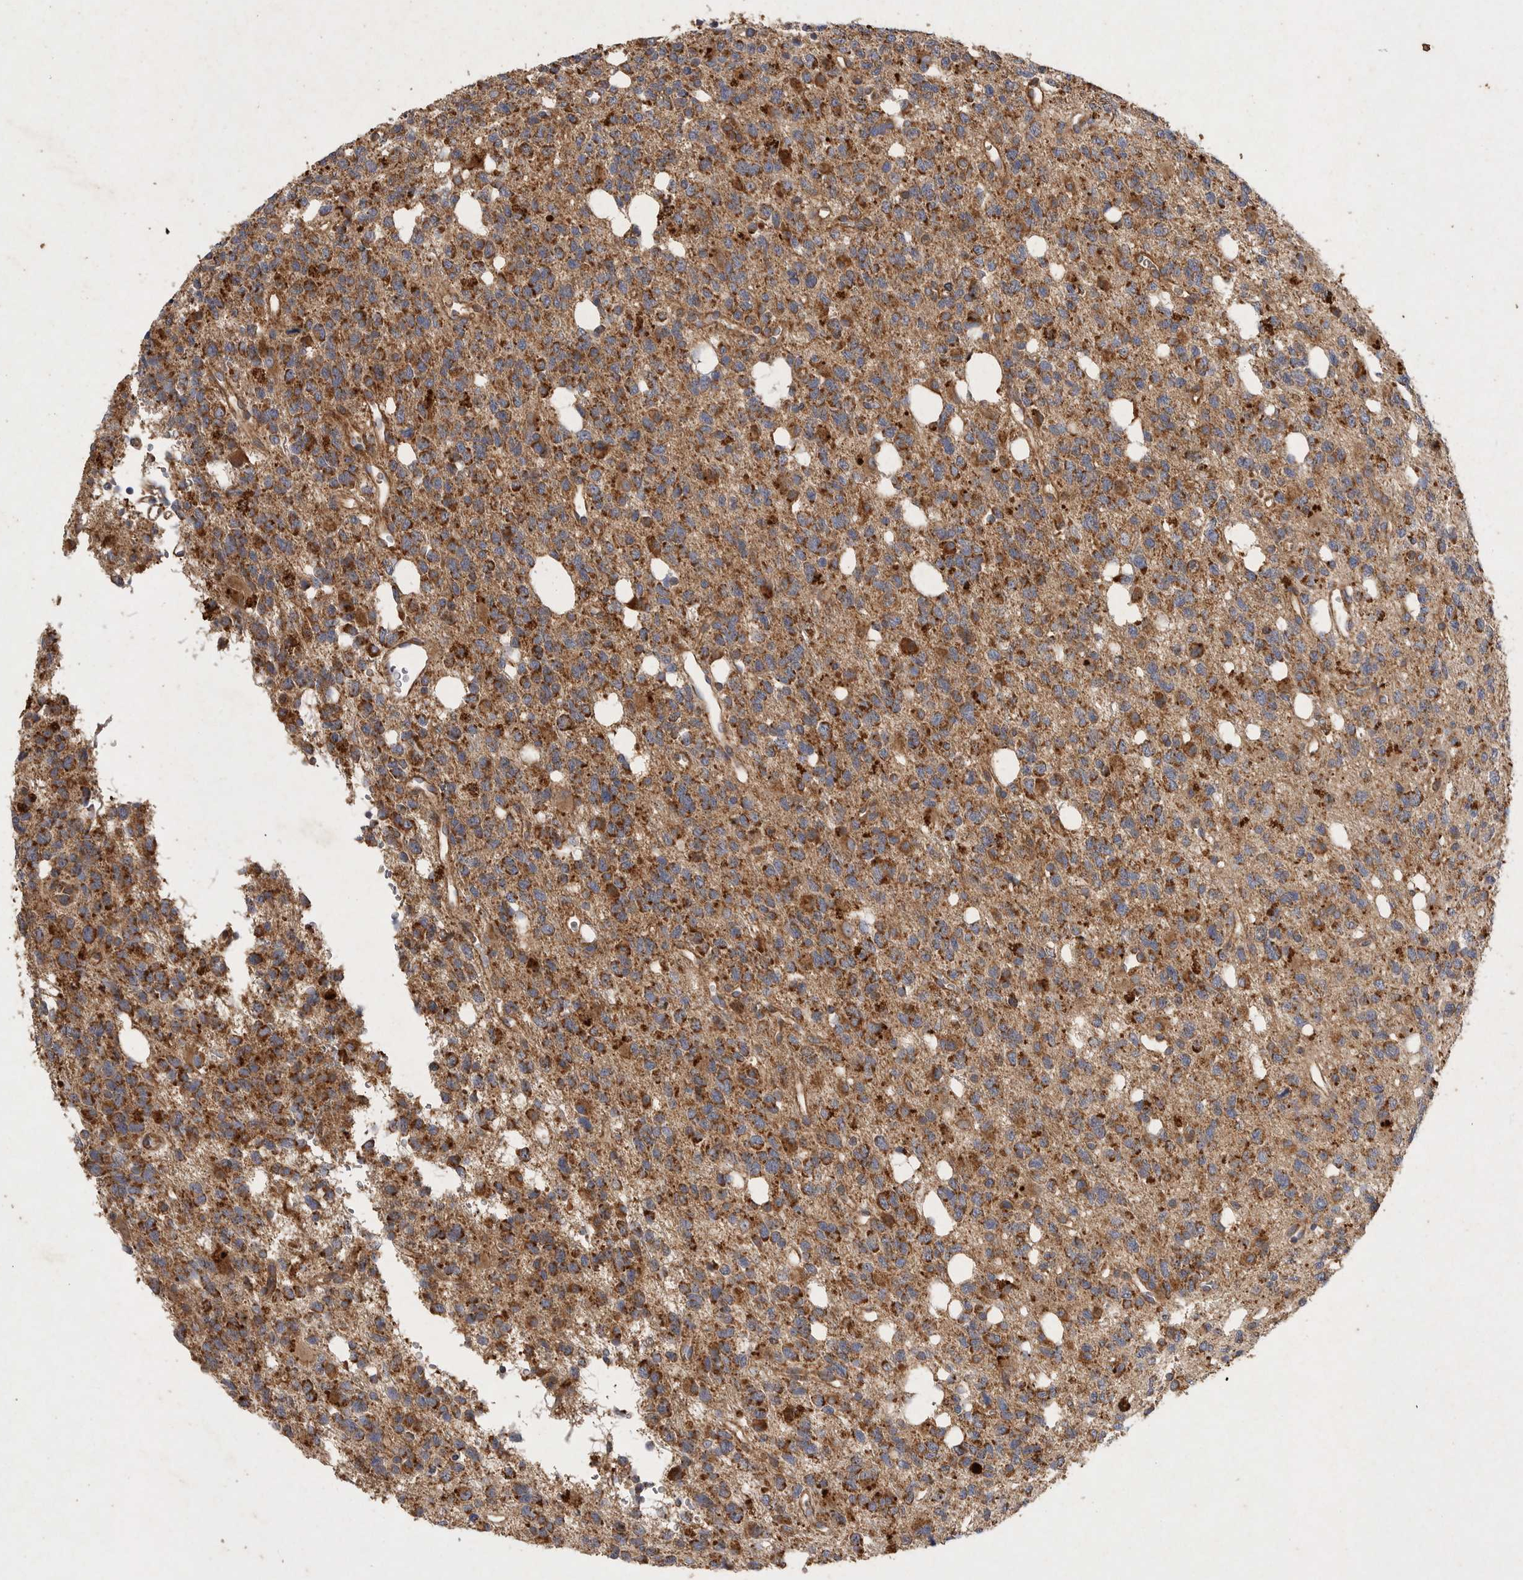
{"staining": {"intensity": "moderate", "quantity": ">75%", "location": "cytoplasmic/membranous"}, "tissue": "glioma", "cell_type": "Tumor cells", "image_type": "cancer", "snomed": [{"axis": "morphology", "description": "Glioma, malignant, High grade"}, {"axis": "topography", "description": "Brain"}], "caption": "DAB immunohistochemical staining of malignant glioma (high-grade) shows moderate cytoplasmic/membranous protein expression in about >75% of tumor cells.", "gene": "MRPL41", "patient": {"sex": "female", "age": 62}}